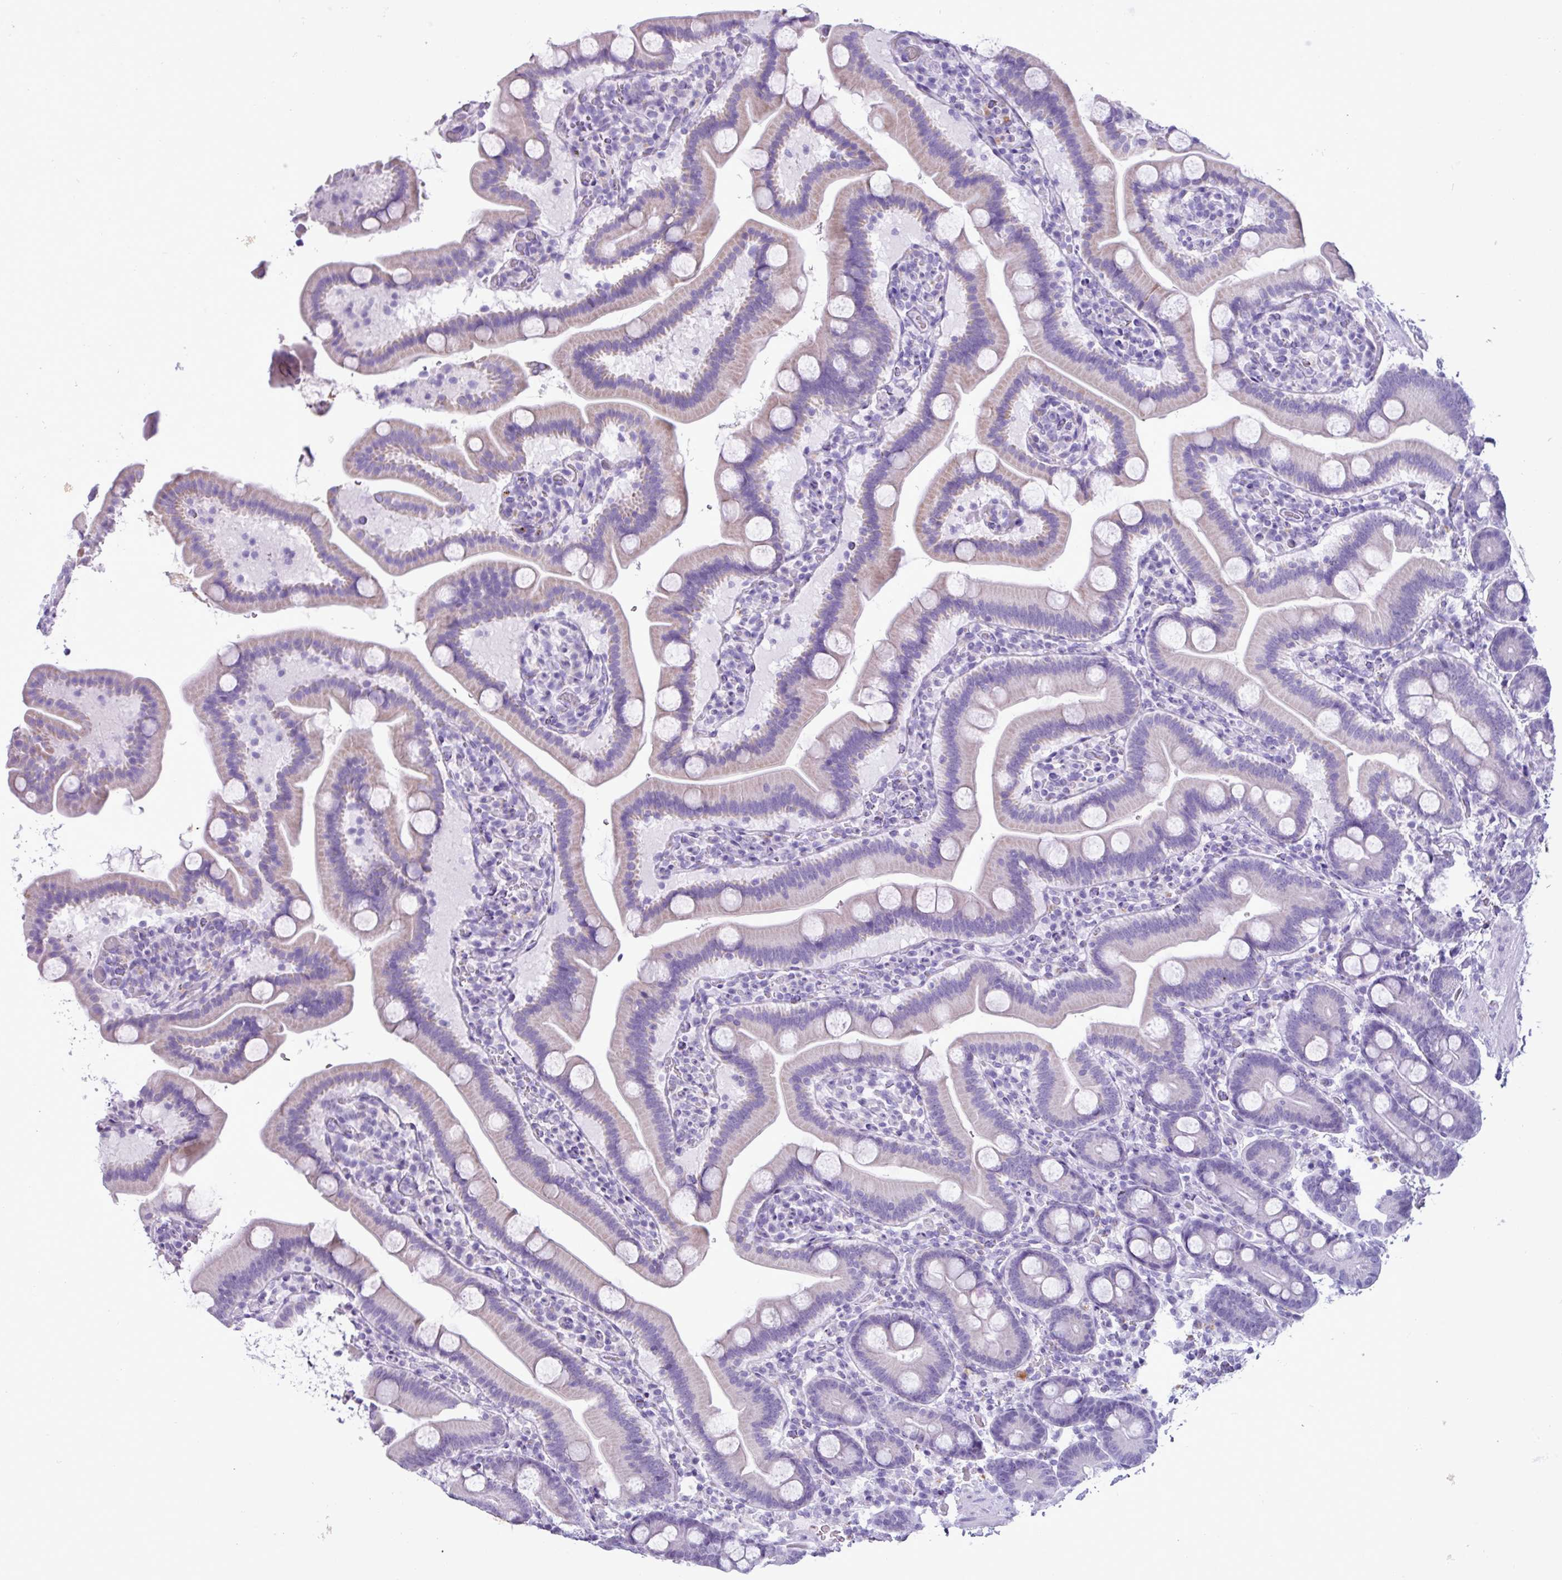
{"staining": {"intensity": "negative", "quantity": "none", "location": "none"}, "tissue": "duodenum", "cell_type": "Glandular cells", "image_type": "normal", "snomed": [{"axis": "morphology", "description": "Normal tissue, NOS"}, {"axis": "topography", "description": "Duodenum"}], "caption": "Immunohistochemistry (IHC) histopathology image of benign duodenum: duodenum stained with DAB (3,3'-diaminobenzidine) reveals no significant protein positivity in glandular cells.", "gene": "AGO3", "patient": {"sex": "male", "age": 55}}